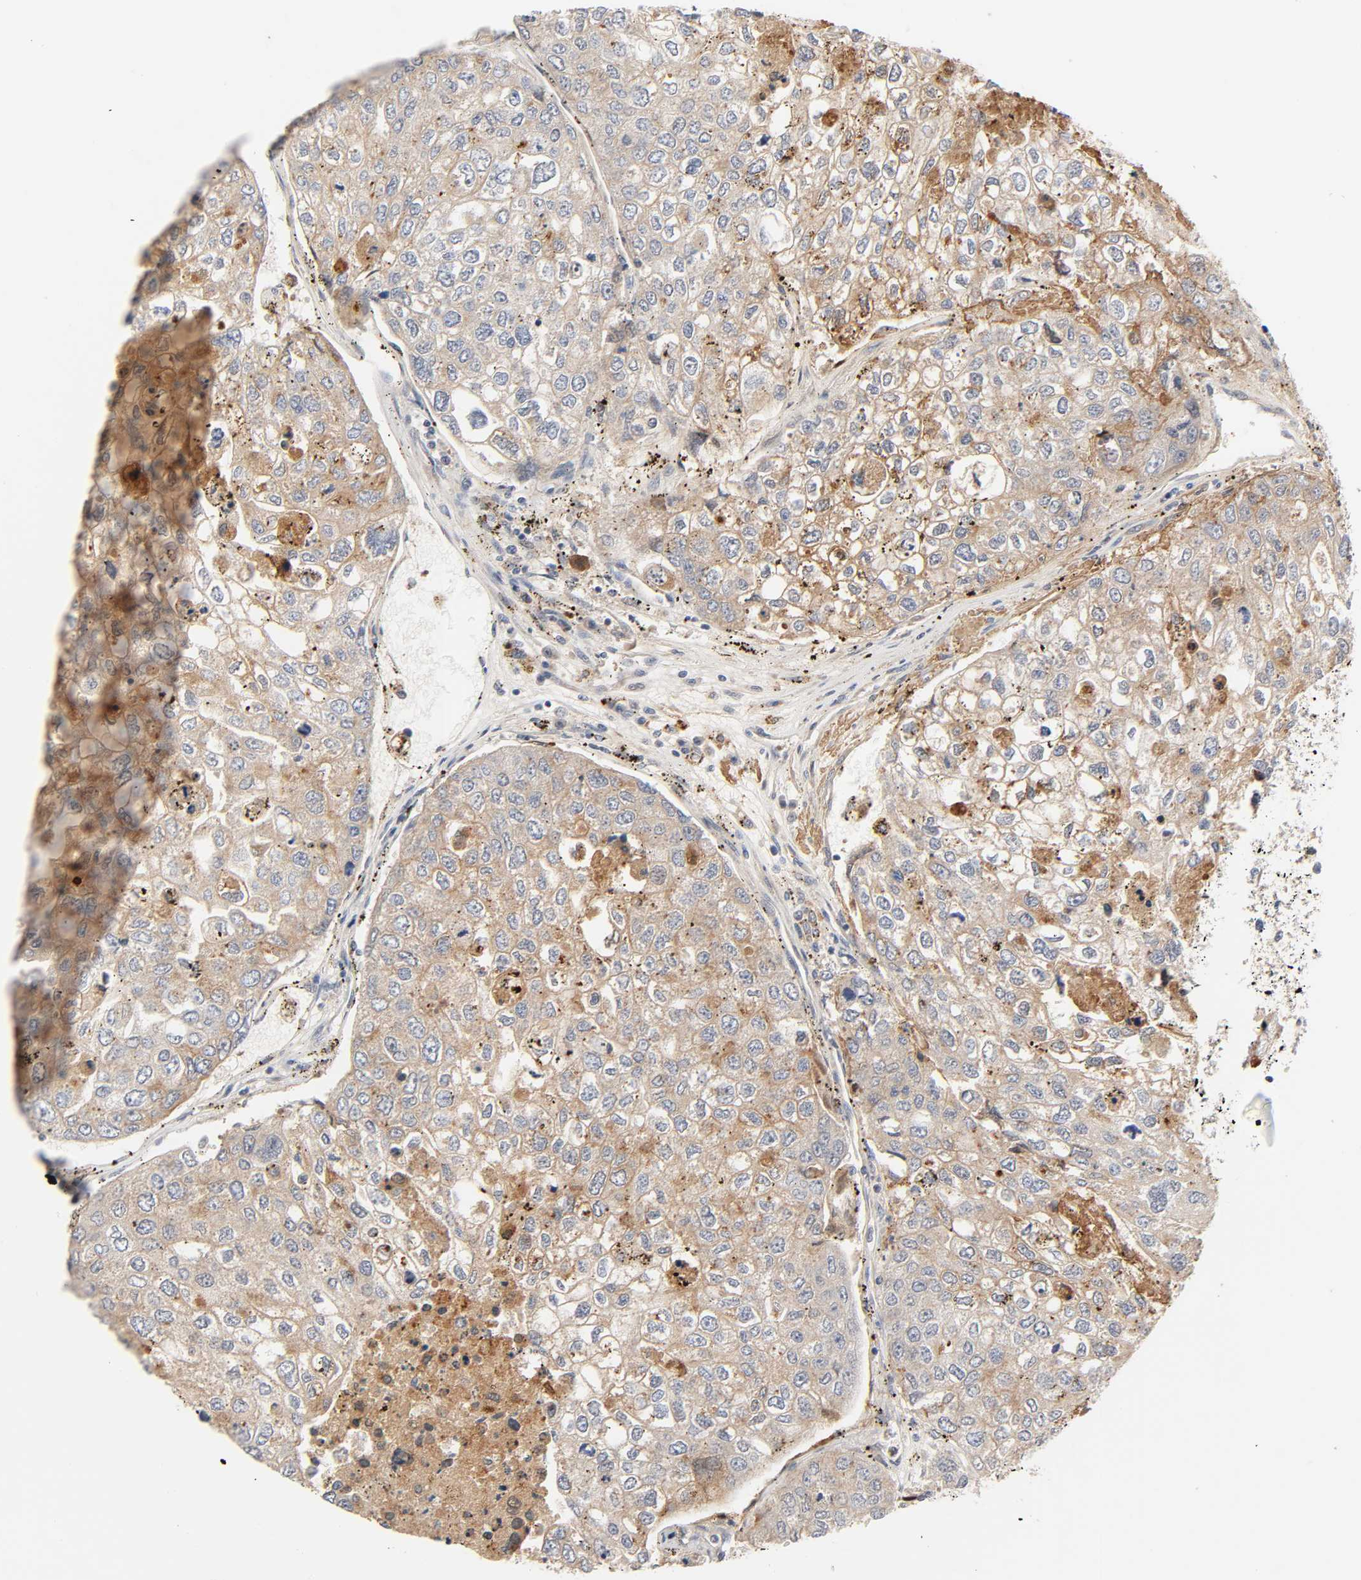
{"staining": {"intensity": "moderate", "quantity": ">75%", "location": "cytoplasmic/membranous"}, "tissue": "urothelial cancer", "cell_type": "Tumor cells", "image_type": "cancer", "snomed": [{"axis": "morphology", "description": "Urothelial carcinoma, High grade"}, {"axis": "topography", "description": "Lymph node"}, {"axis": "topography", "description": "Urinary bladder"}], "caption": "Immunohistochemical staining of urothelial cancer reveals moderate cytoplasmic/membranous protein staining in approximately >75% of tumor cells. (DAB (3,3'-diaminobenzidine) = brown stain, brightfield microscopy at high magnification).", "gene": "REEP6", "patient": {"sex": "male", "age": 51}}